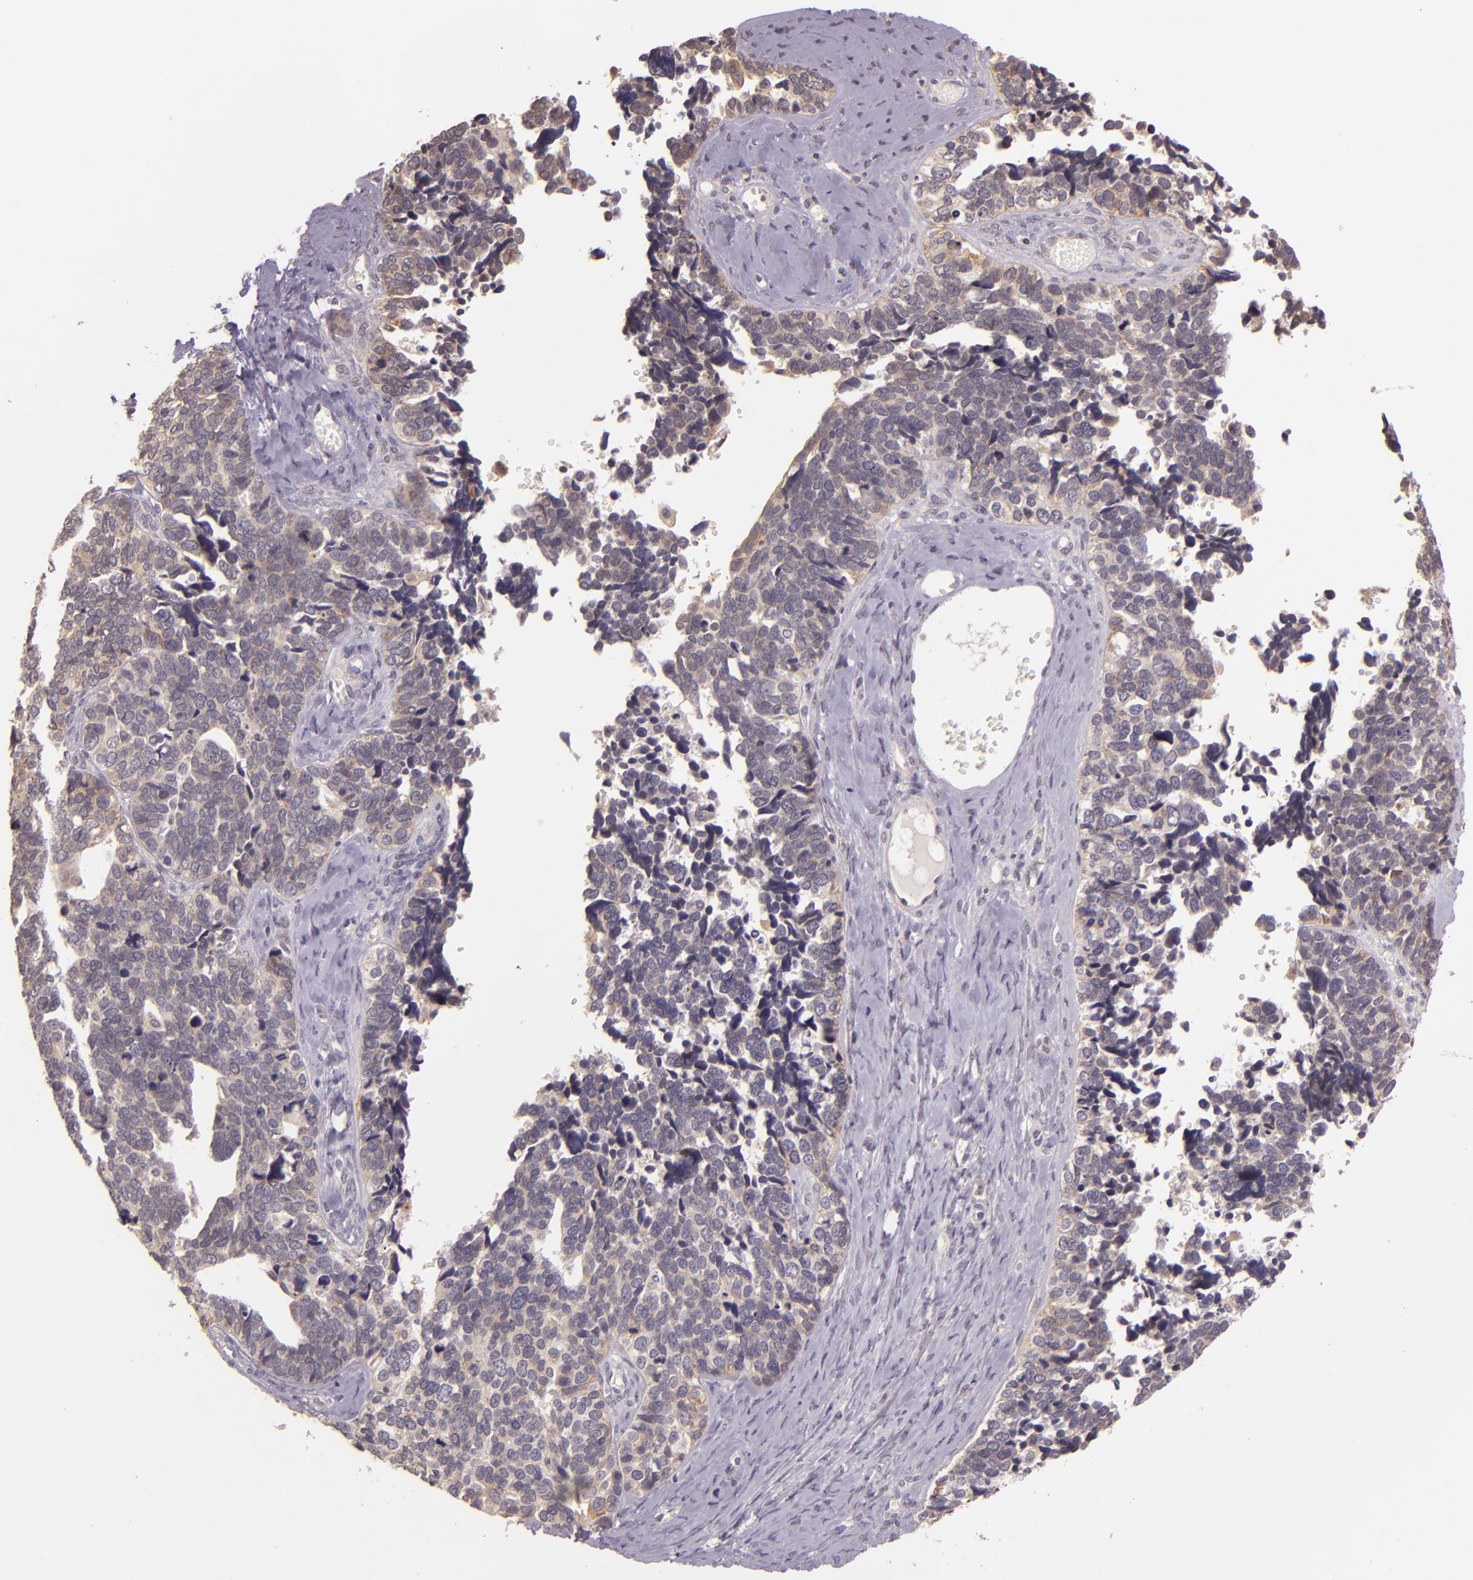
{"staining": {"intensity": "weak", "quantity": ">75%", "location": "cytoplasmic/membranous"}, "tissue": "ovarian cancer", "cell_type": "Tumor cells", "image_type": "cancer", "snomed": [{"axis": "morphology", "description": "Cystadenocarcinoma, serous, NOS"}, {"axis": "topography", "description": "Ovary"}], "caption": "High-magnification brightfield microscopy of ovarian serous cystadenocarcinoma stained with DAB (brown) and counterstained with hematoxylin (blue). tumor cells exhibit weak cytoplasmic/membranous staining is present in about>75% of cells.", "gene": "ARMH4", "patient": {"sex": "female", "age": 77}}